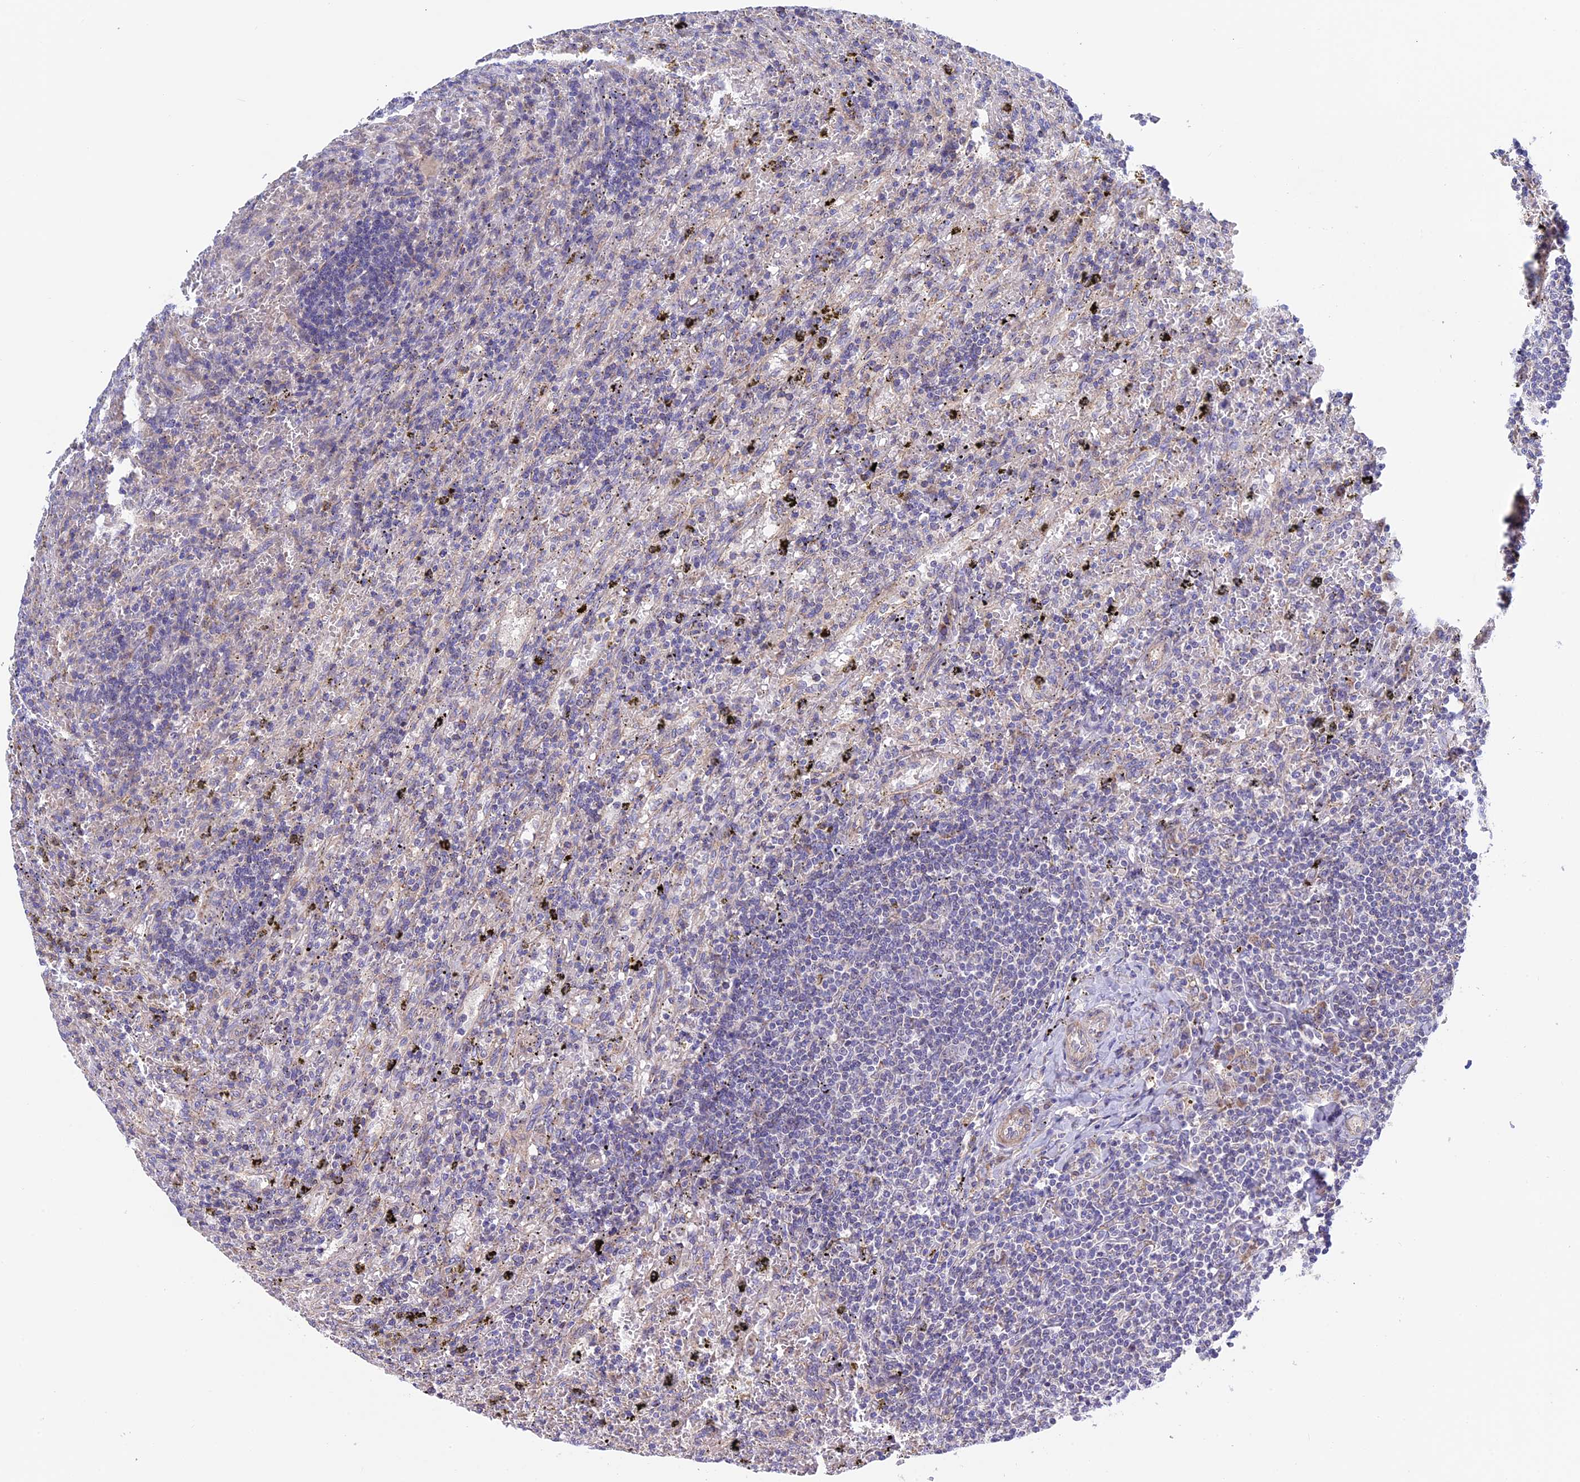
{"staining": {"intensity": "negative", "quantity": "none", "location": "none"}, "tissue": "lymphoma", "cell_type": "Tumor cells", "image_type": "cancer", "snomed": [{"axis": "morphology", "description": "Malignant lymphoma, non-Hodgkin's type, Low grade"}, {"axis": "topography", "description": "Spleen"}], "caption": "Histopathology image shows no protein positivity in tumor cells of malignant lymphoma, non-Hodgkin's type (low-grade) tissue.", "gene": "ETFDH", "patient": {"sex": "male", "age": 76}}